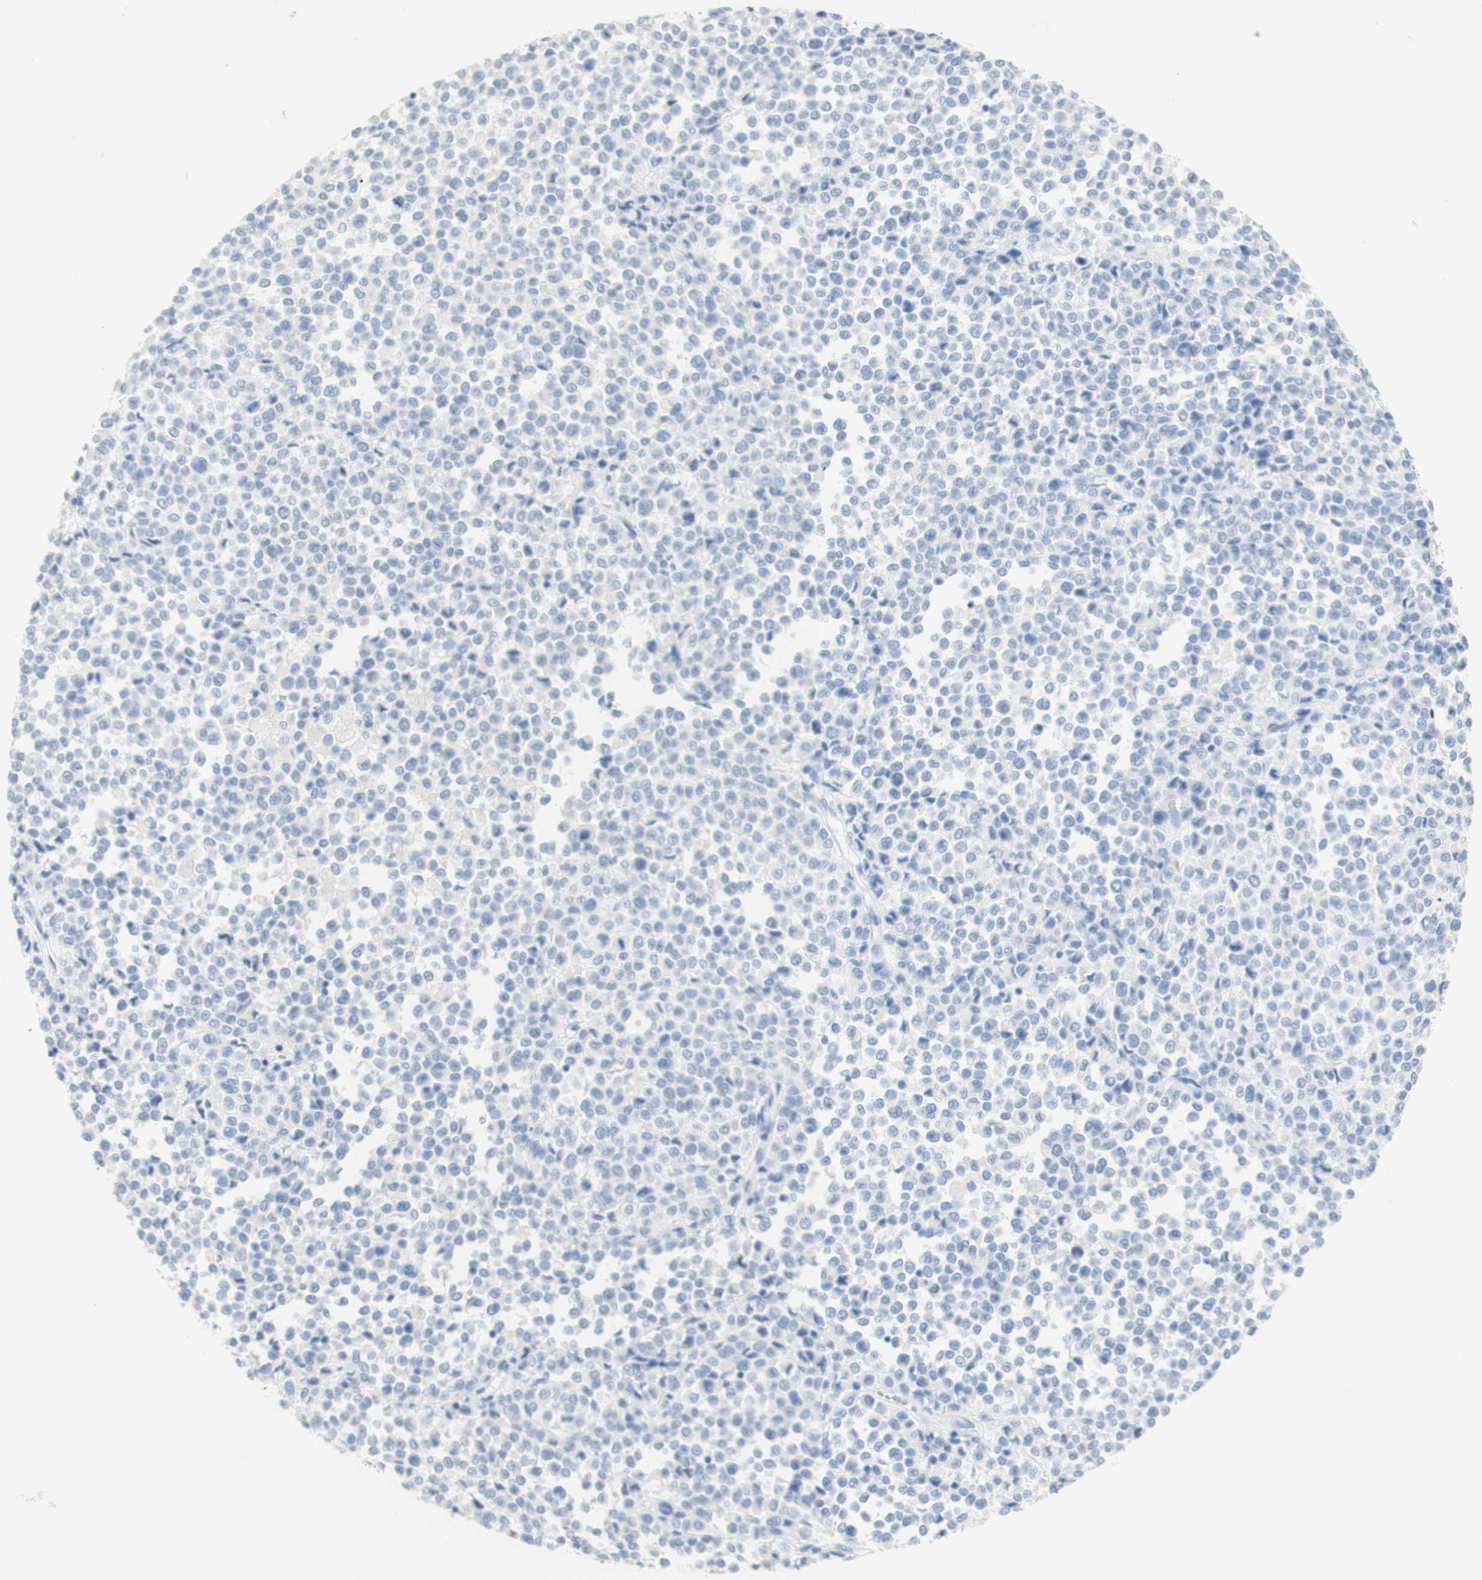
{"staining": {"intensity": "negative", "quantity": "none", "location": "none"}, "tissue": "melanoma", "cell_type": "Tumor cells", "image_type": "cancer", "snomed": [{"axis": "morphology", "description": "Malignant melanoma, Metastatic site"}, {"axis": "topography", "description": "Pancreas"}], "caption": "Immunohistochemical staining of human malignant melanoma (metastatic site) exhibits no significant expression in tumor cells.", "gene": "DSC2", "patient": {"sex": "female", "age": 30}}